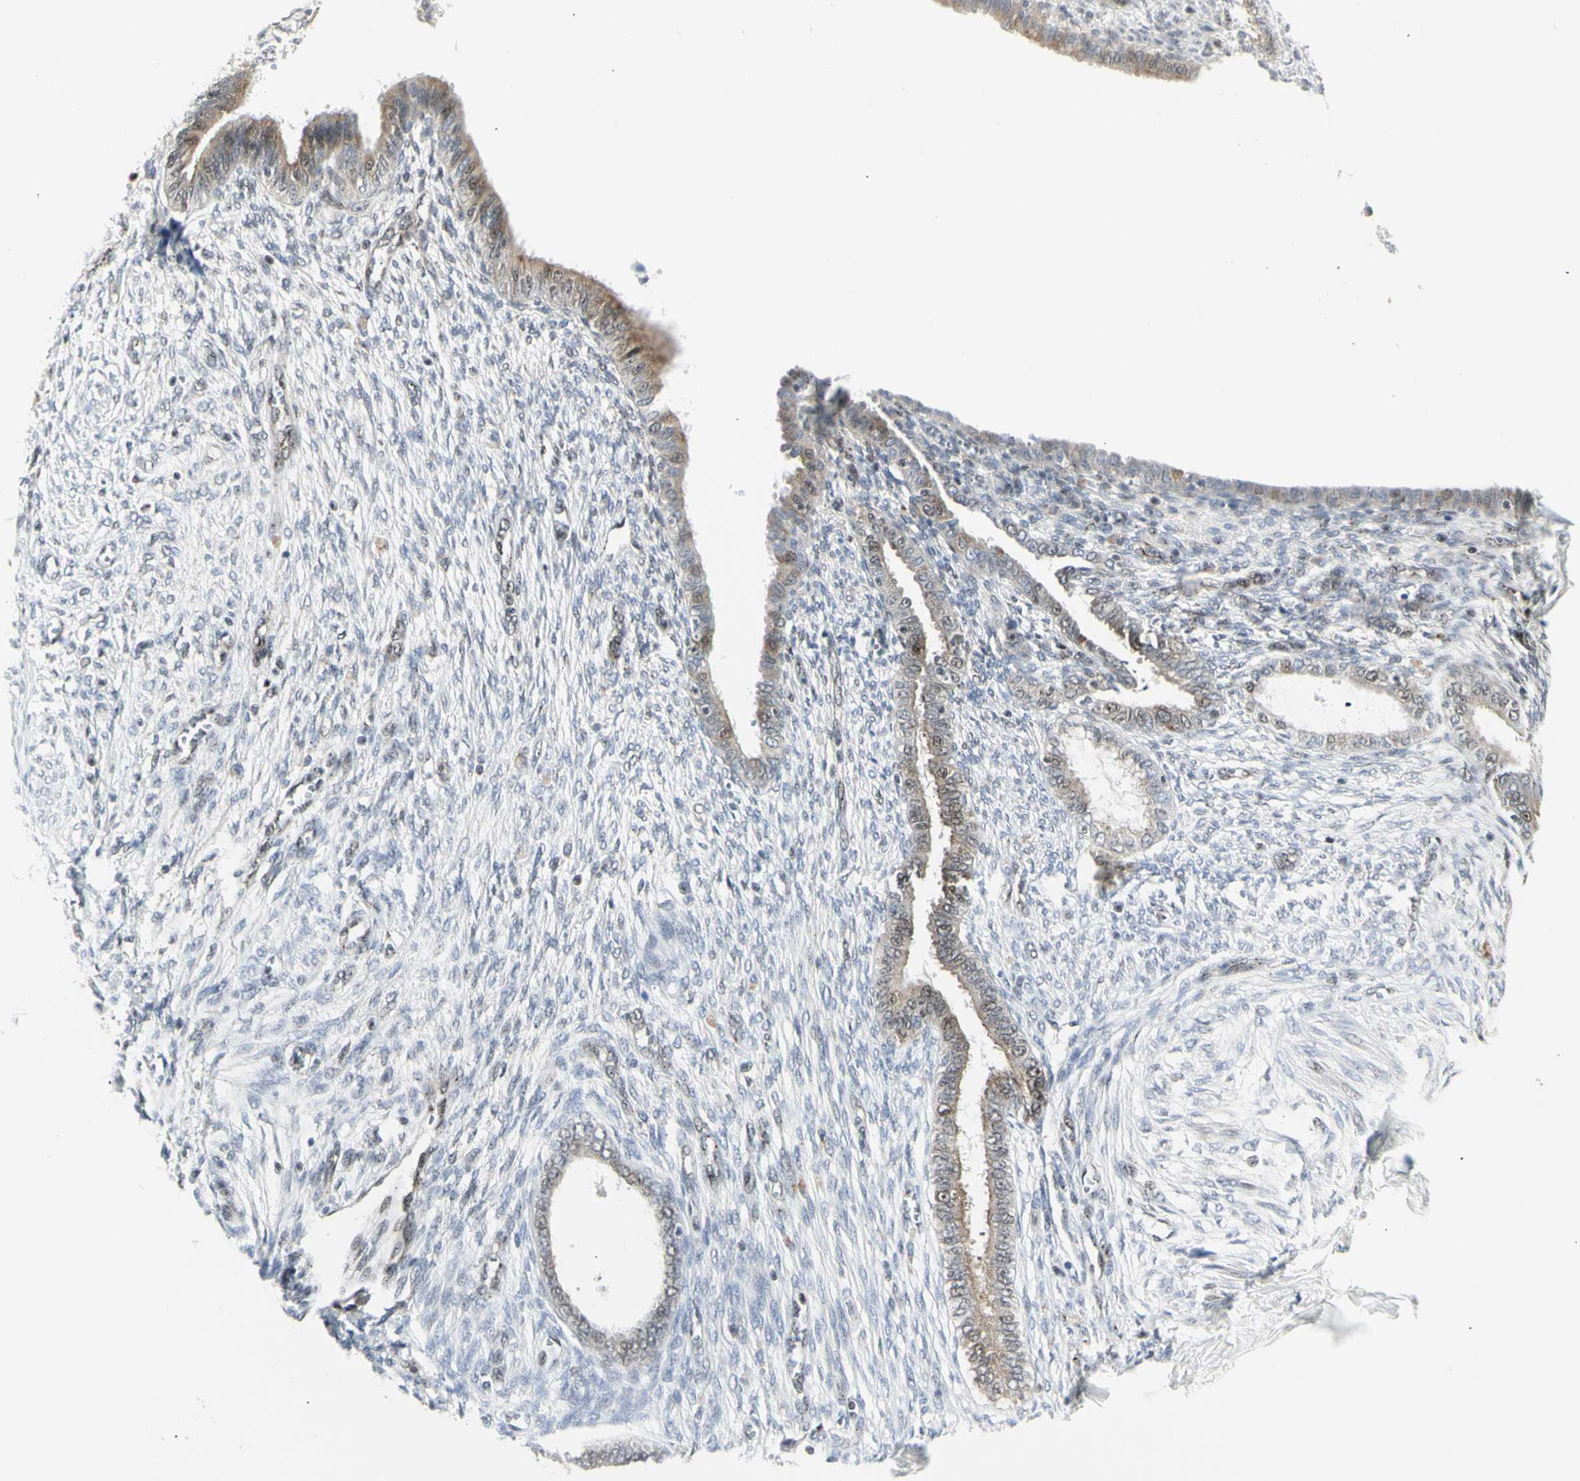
{"staining": {"intensity": "negative", "quantity": "none", "location": "none"}, "tissue": "endometrium", "cell_type": "Cells in endometrial stroma", "image_type": "normal", "snomed": [{"axis": "morphology", "description": "Normal tissue, NOS"}, {"axis": "topography", "description": "Endometrium"}], "caption": "High magnification brightfield microscopy of benign endometrium stained with DAB (brown) and counterstained with hematoxylin (blue): cells in endometrial stroma show no significant positivity. Brightfield microscopy of immunohistochemistry stained with DAB (brown) and hematoxylin (blue), captured at high magnification.", "gene": "DHRS7B", "patient": {"sex": "female", "age": 72}}